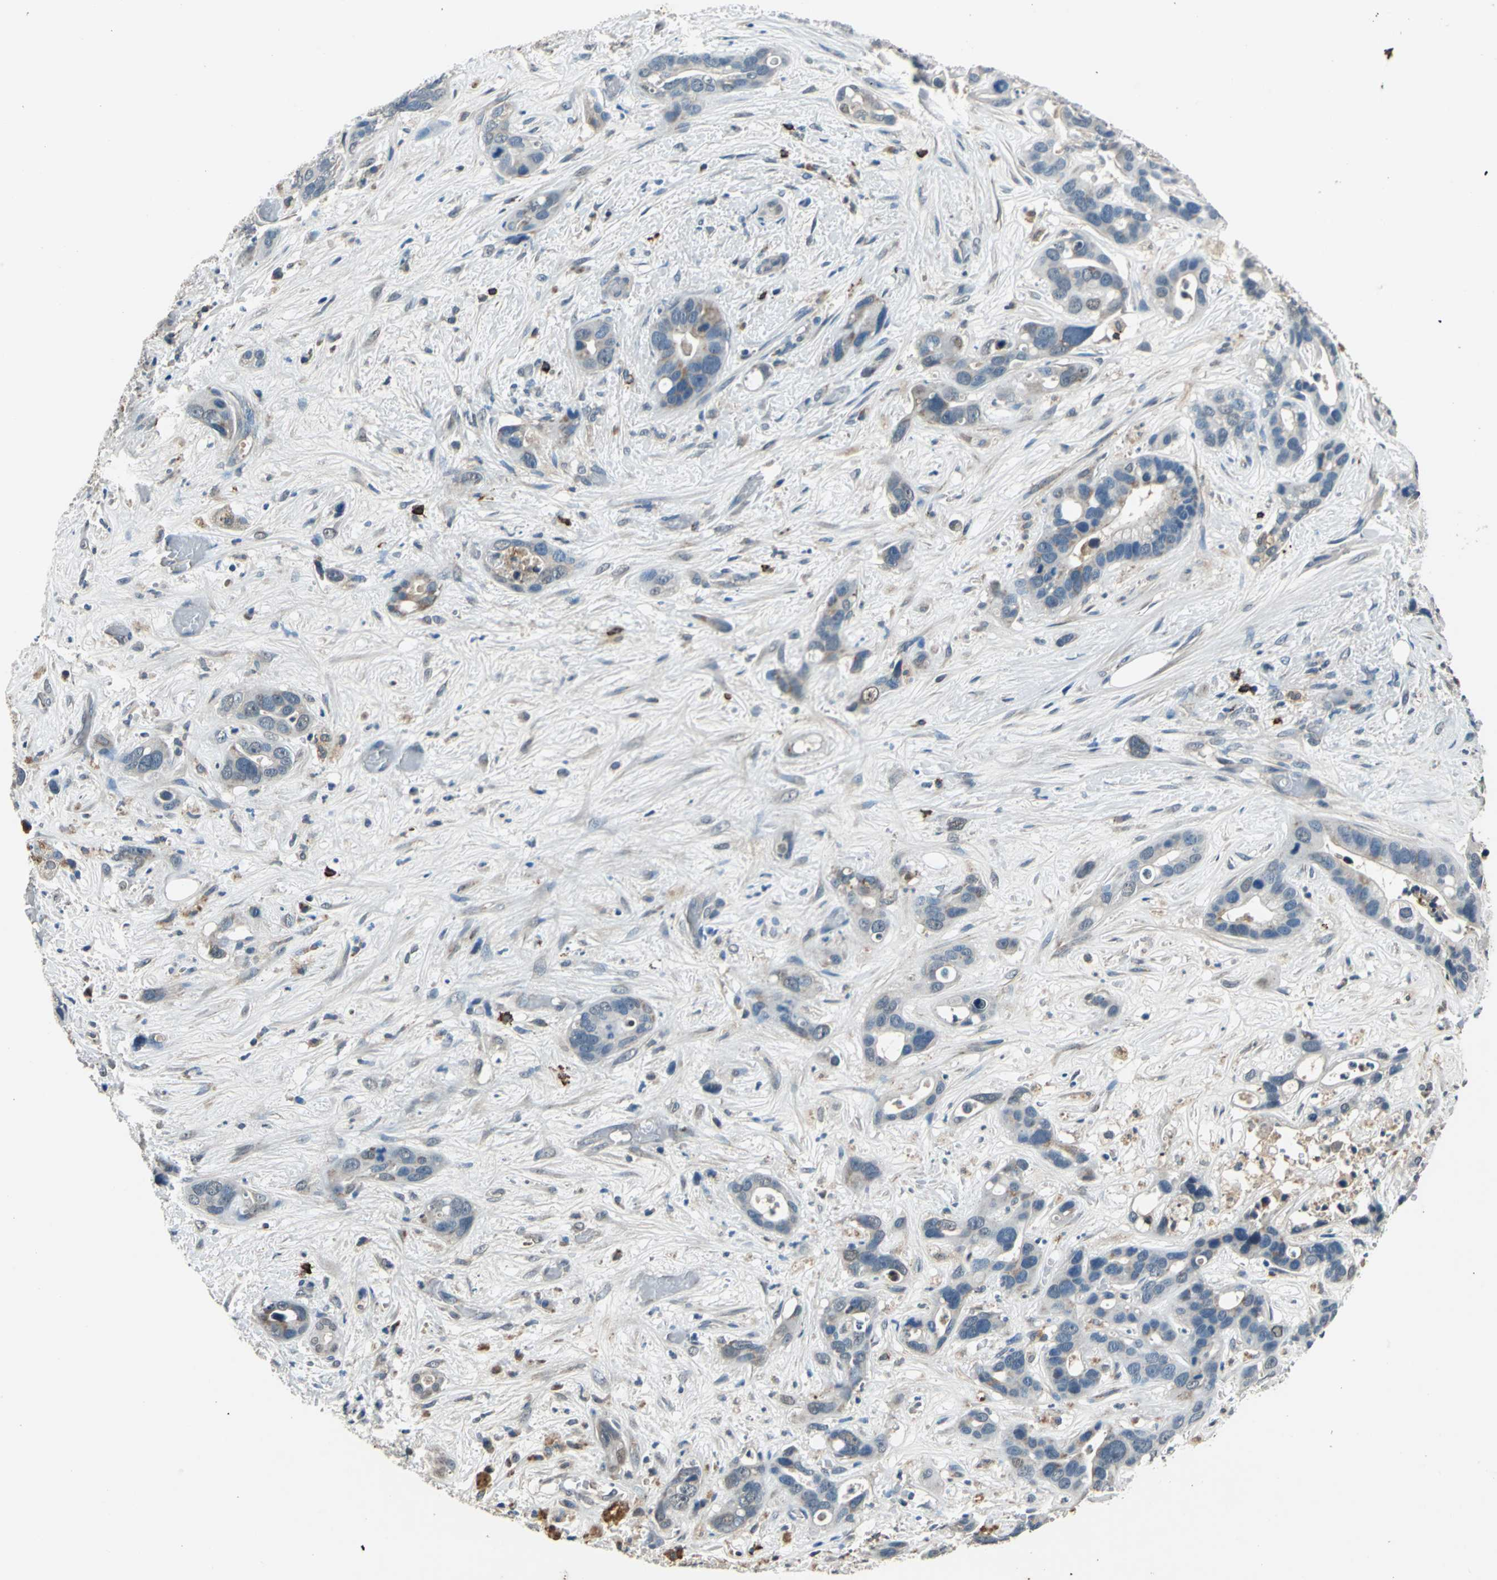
{"staining": {"intensity": "weak", "quantity": "<25%", "location": "cytoplasmic/membranous"}, "tissue": "liver cancer", "cell_type": "Tumor cells", "image_type": "cancer", "snomed": [{"axis": "morphology", "description": "Cholangiocarcinoma"}, {"axis": "topography", "description": "Liver"}], "caption": "High magnification brightfield microscopy of liver cancer (cholangiocarcinoma) stained with DAB (brown) and counterstained with hematoxylin (blue): tumor cells show no significant positivity.", "gene": "SLC19A2", "patient": {"sex": "female", "age": 65}}